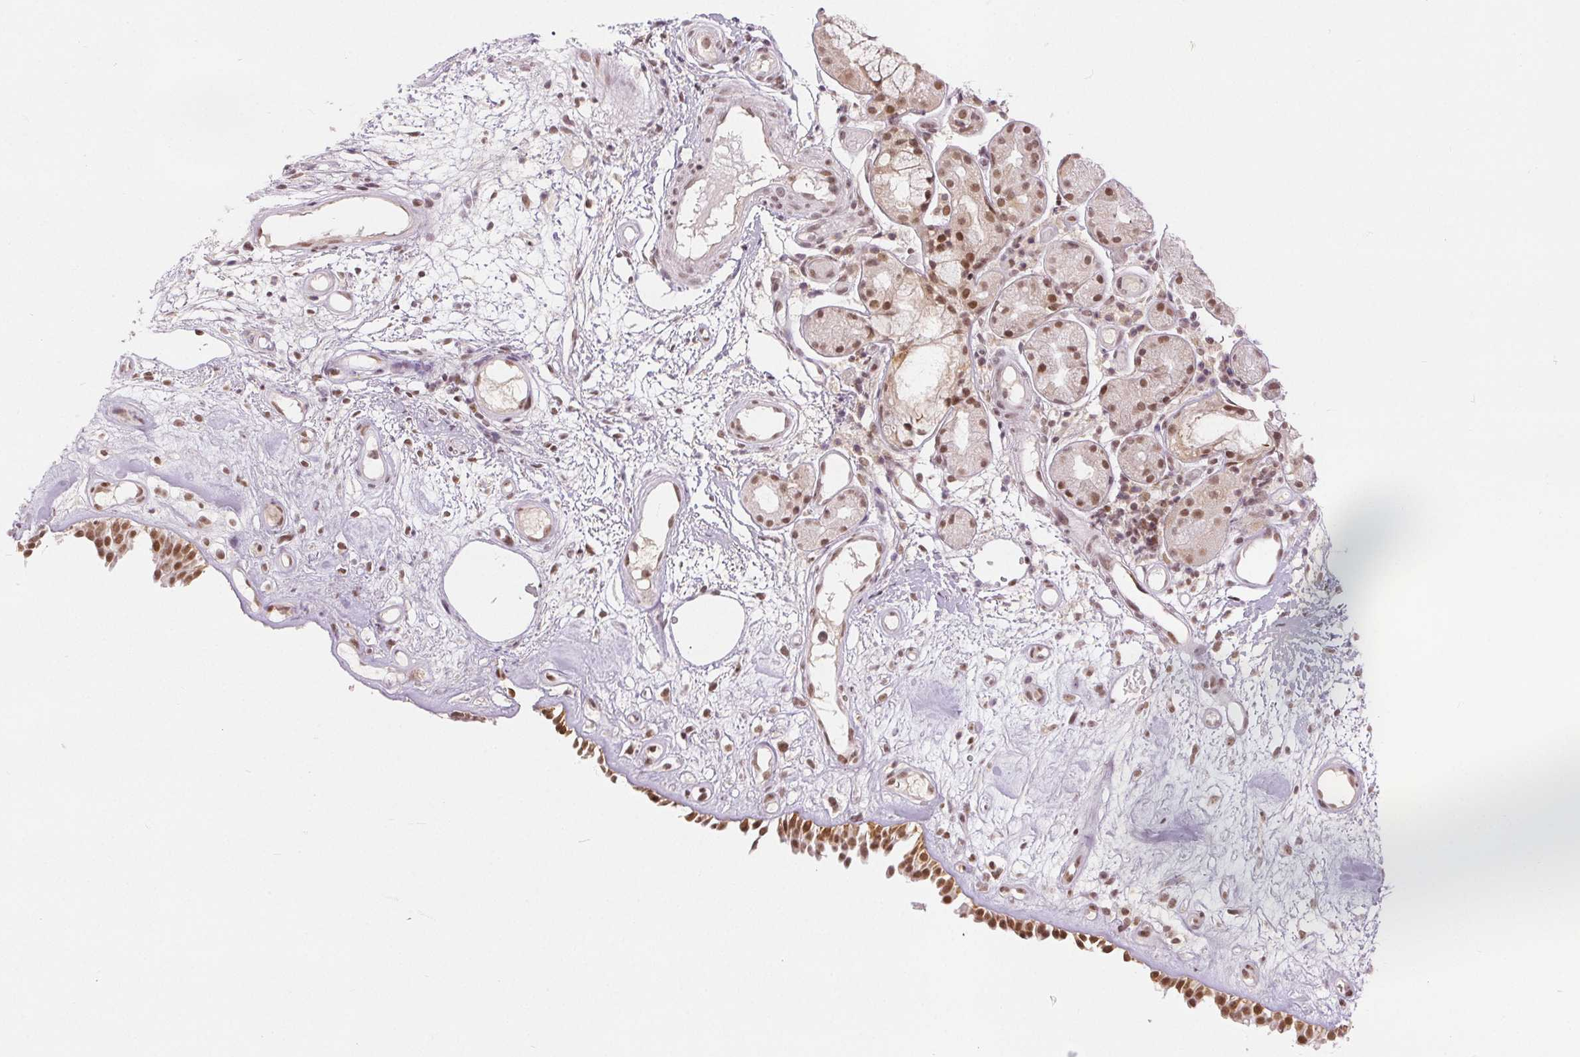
{"staining": {"intensity": "moderate", "quantity": ">75%", "location": "nuclear"}, "tissue": "nasopharynx", "cell_type": "Respiratory epithelial cells", "image_type": "normal", "snomed": [{"axis": "morphology", "description": "Normal tissue, NOS"}, {"axis": "morphology", "description": "Inflammation, NOS"}, {"axis": "topography", "description": "Nasopharynx"}], "caption": "IHC image of benign nasopharynx stained for a protein (brown), which reveals medium levels of moderate nuclear staining in about >75% of respiratory epithelial cells.", "gene": "DEK", "patient": {"sex": "male", "age": 54}}